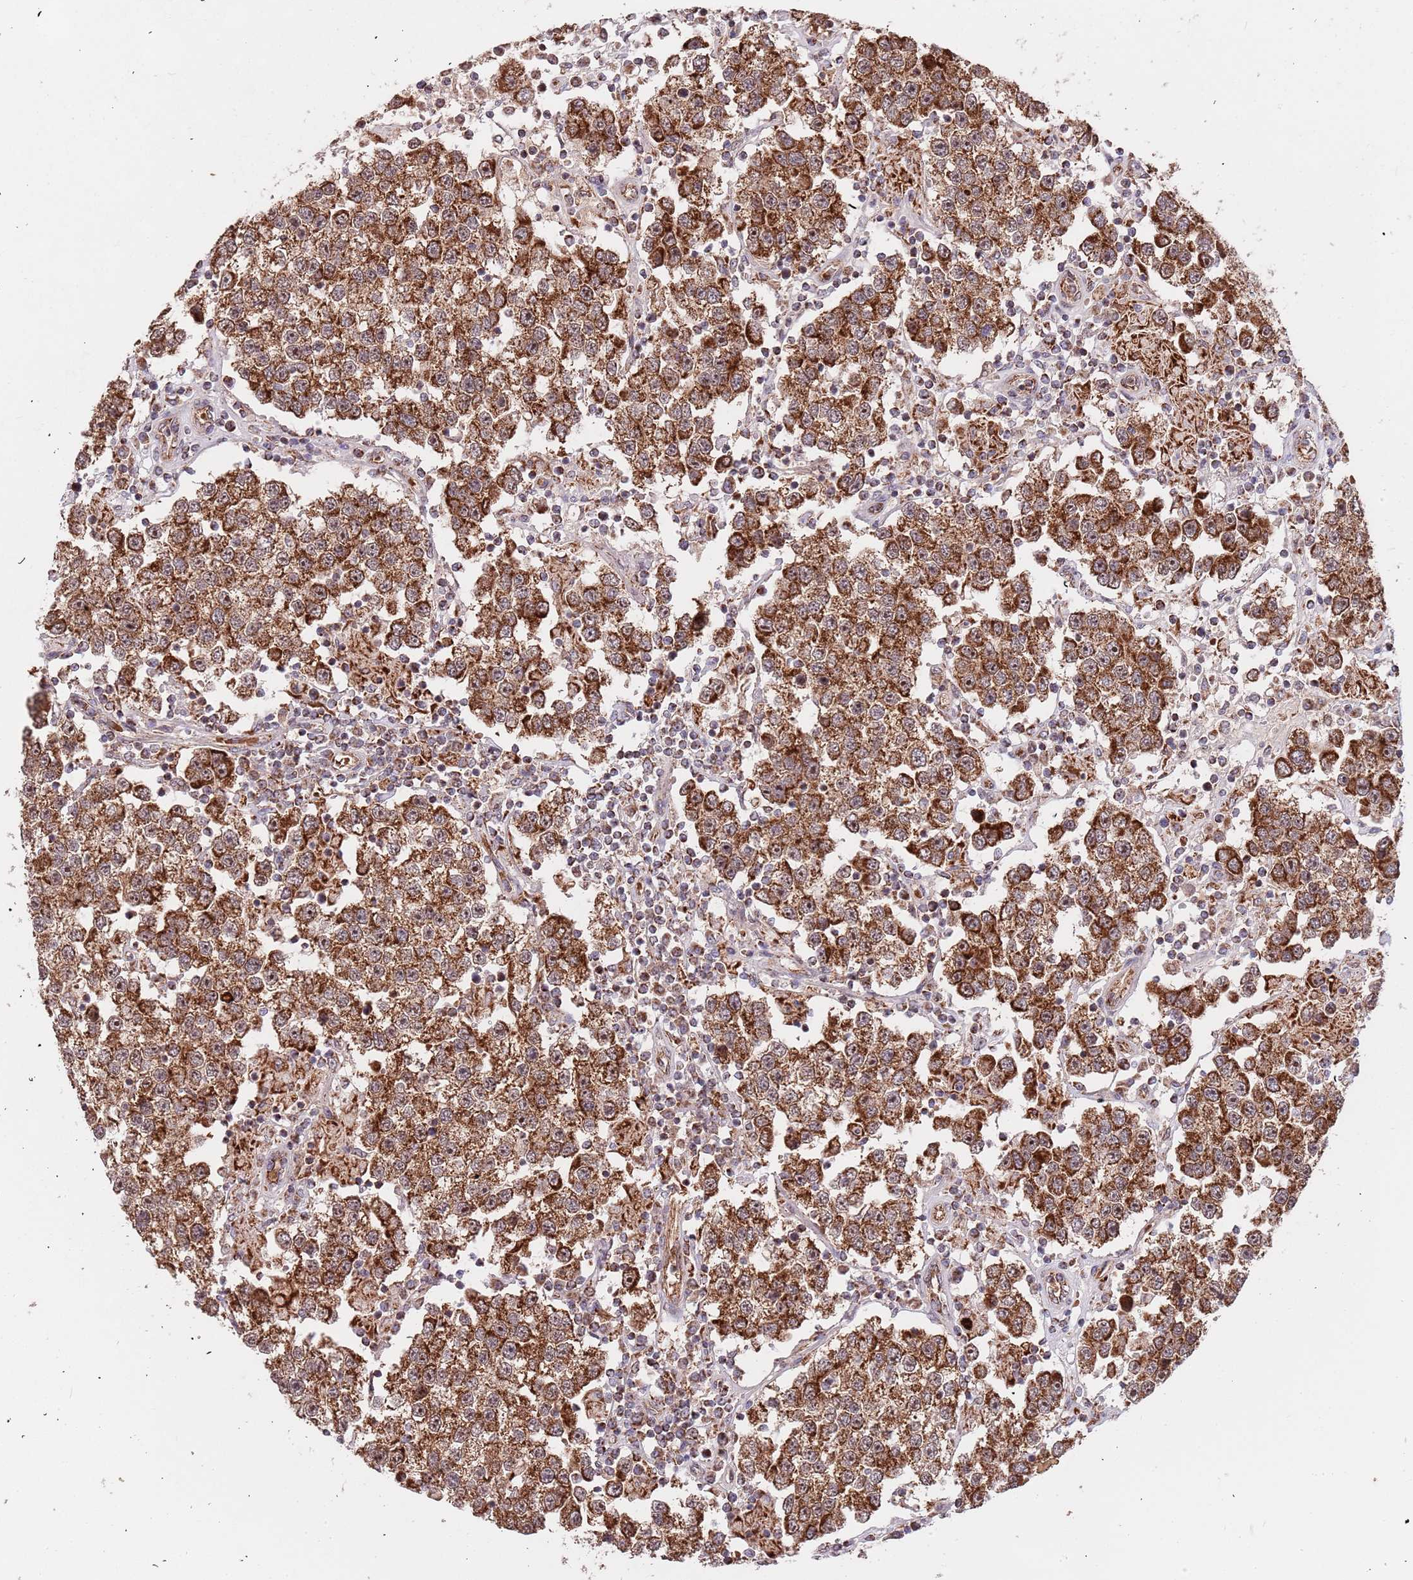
{"staining": {"intensity": "strong", "quantity": ">75%", "location": "cytoplasmic/membranous,nuclear"}, "tissue": "testis cancer", "cell_type": "Tumor cells", "image_type": "cancer", "snomed": [{"axis": "morphology", "description": "Seminoma, NOS"}, {"axis": "topography", "description": "Testis"}], "caption": "Strong cytoplasmic/membranous and nuclear protein staining is seen in about >75% of tumor cells in testis cancer (seminoma). (brown staining indicates protein expression, while blue staining denotes nuclei).", "gene": "DCHS1", "patient": {"sex": "male", "age": 37}}